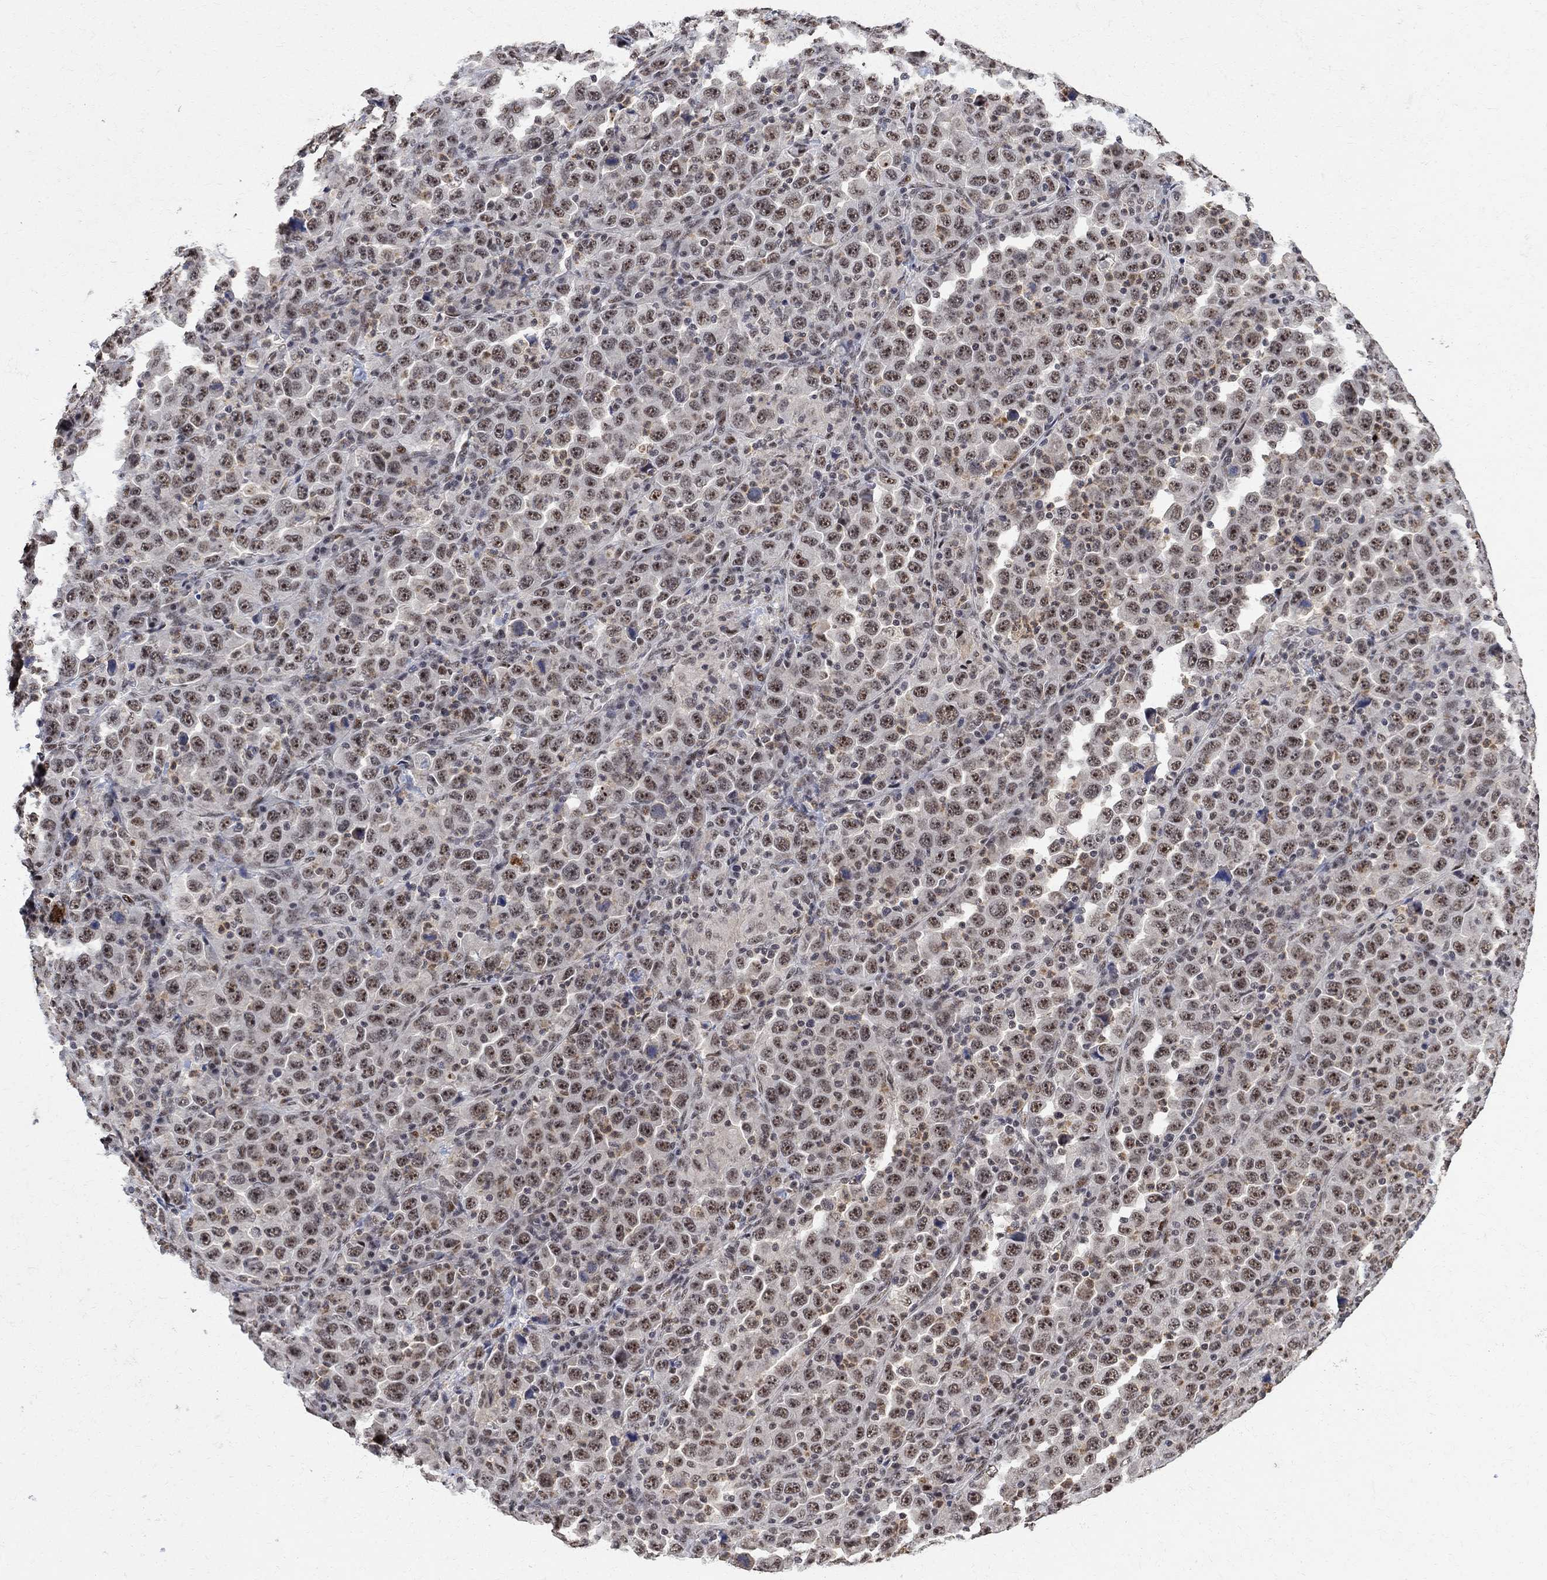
{"staining": {"intensity": "moderate", "quantity": ">75%", "location": "nuclear"}, "tissue": "stomach cancer", "cell_type": "Tumor cells", "image_type": "cancer", "snomed": [{"axis": "morphology", "description": "Normal tissue, NOS"}, {"axis": "morphology", "description": "Adenocarcinoma, NOS"}, {"axis": "topography", "description": "Stomach, upper"}, {"axis": "topography", "description": "Stomach"}], "caption": "High-magnification brightfield microscopy of adenocarcinoma (stomach) stained with DAB (3,3'-diaminobenzidine) (brown) and counterstained with hematoxylin (blue). tumor cells exhibit moderate nuclear positivity is present in approximately>75% of cells.", "gene": "E4F1", "patient": {"sex": "male", "age": 59}}